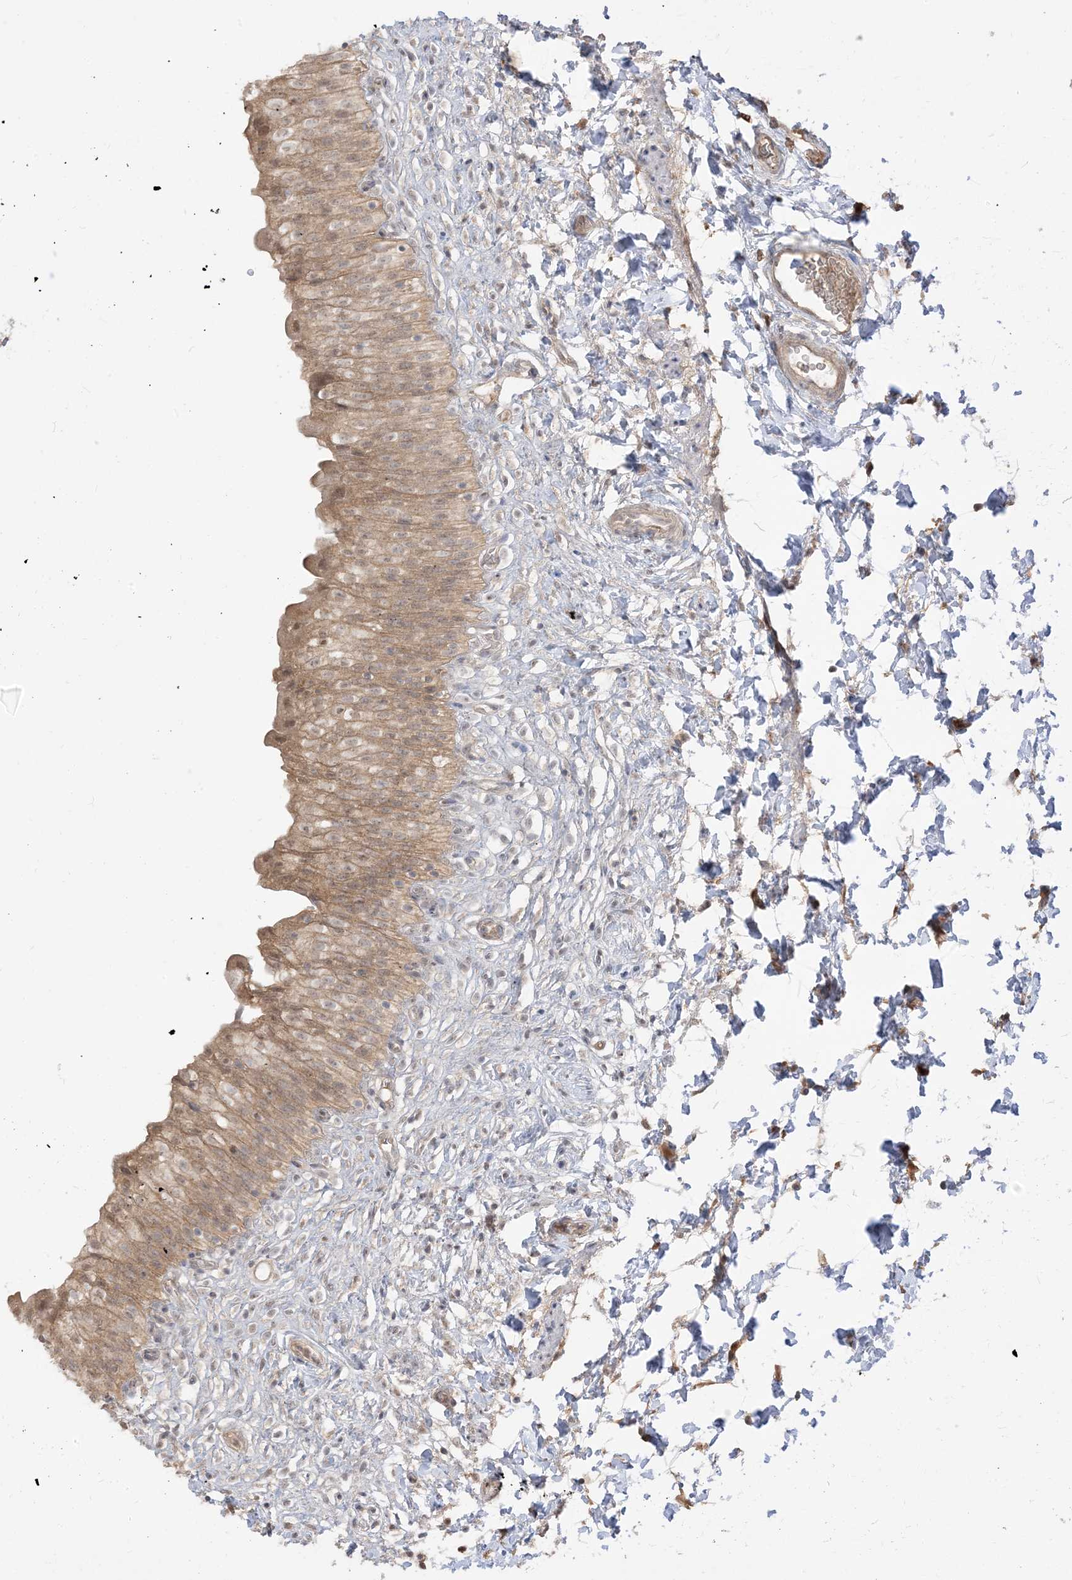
{"staining": {"intensity": "moderate", "quantity": ">75%", "location": "cytoplasmic/membranous,nuclear"}, "tissue": "urinary bladder", "cell_type": "Urothelial cells", "image_type": "normal", "snomed": [{"axis": "morphology", "description": "Normal tissue, NOS"}, {"axis": "topography", "description": "Urinary bladder"}], "caption": "DAB (3,3'-diaminobenzidine) immunohistochemical staining of benign human urinary bladder demonstrates moderate cytoplasmic/membranous,nuclear protein staining in approximately >75% of urothelial cells.", "gene": "TBCC", "patient": {"sex": "male", "age": 55}}